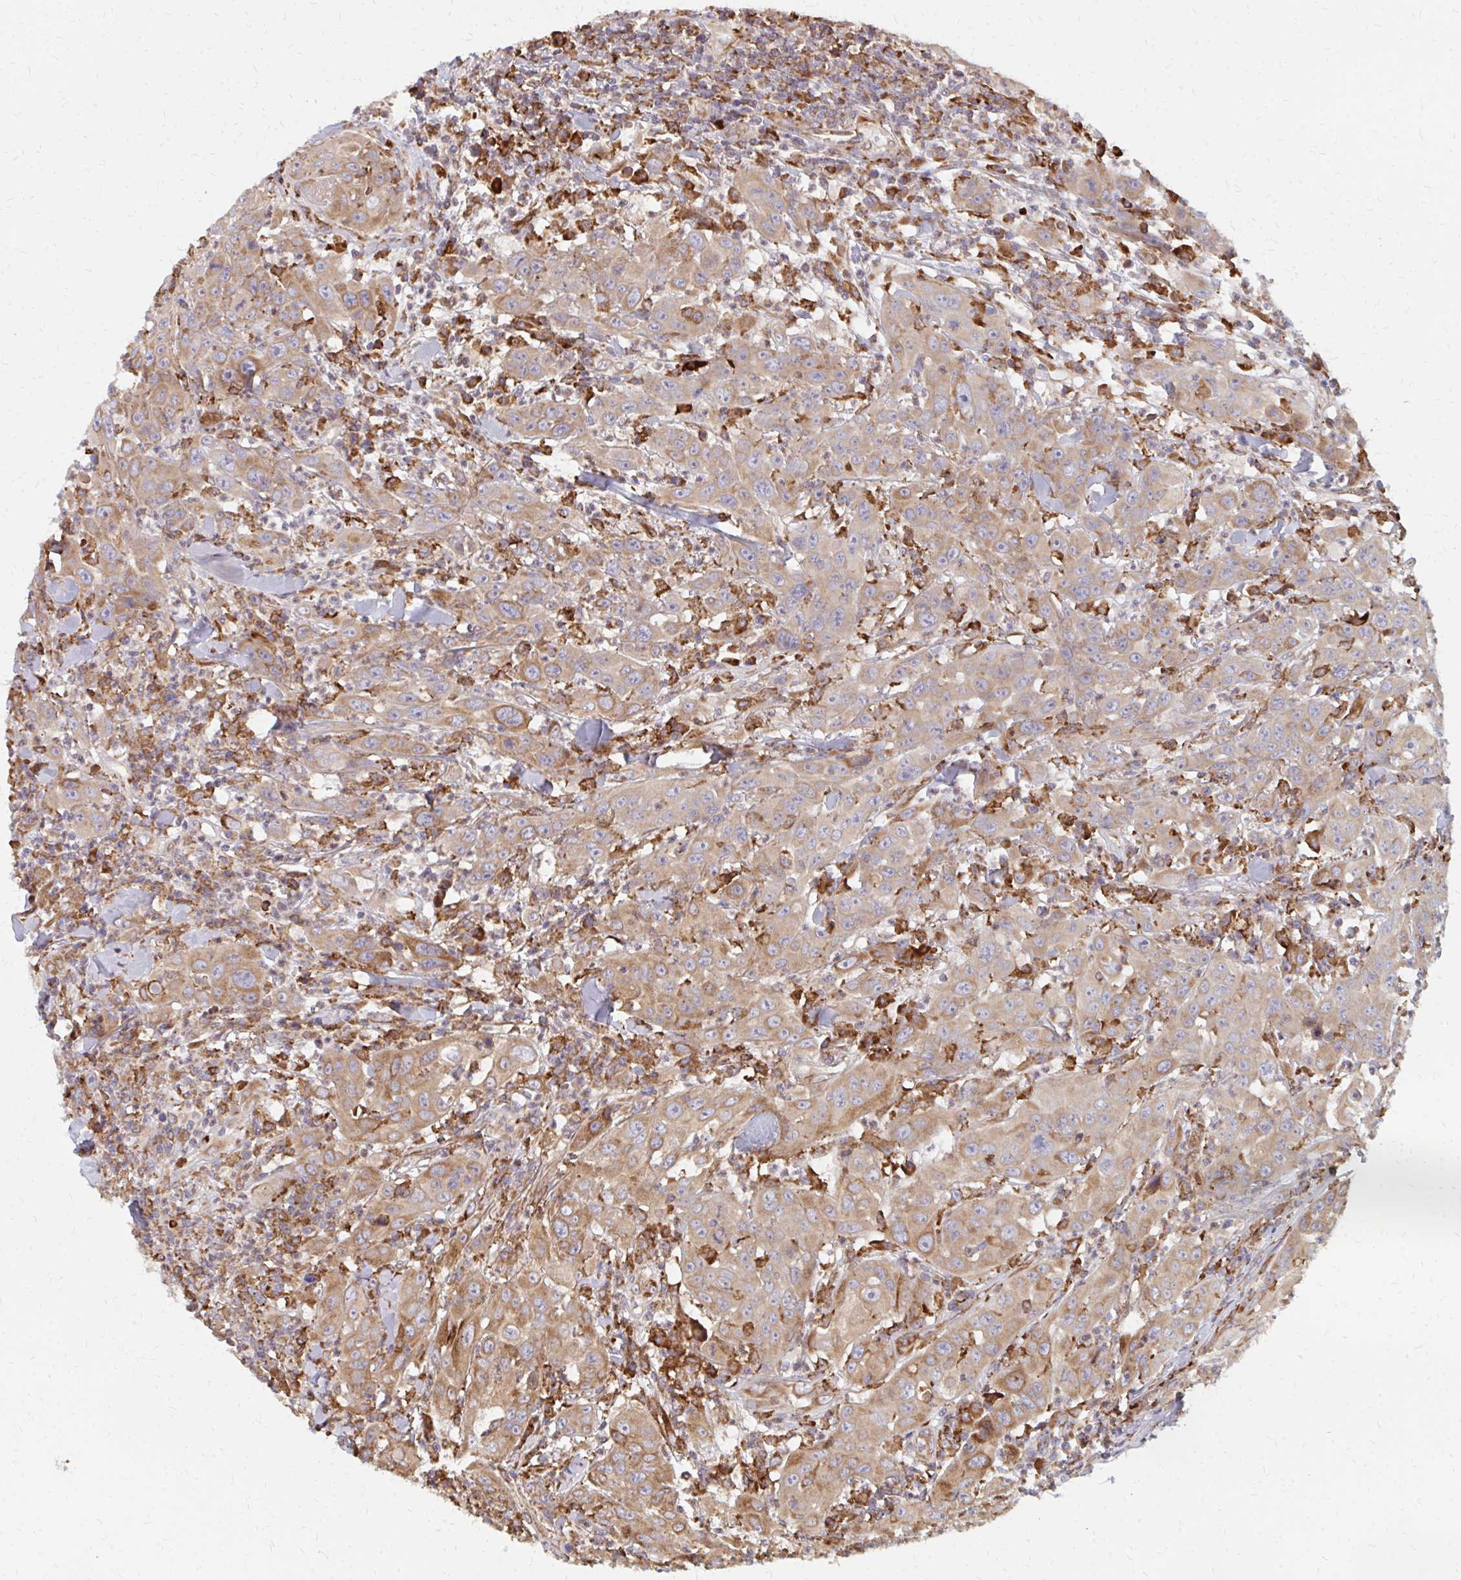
{"staining": {"intensity": "moderate", "quantity": ">75%", "location": "cytoplasmic/membranous"}, "tissue": "head and neck cancer", "cell_type": "Tumor cells", "image_type": "cancer", "snomed": [{"axis": "morphology", "description": "Squamous cell carcinoma, NOS"}, {"axis": "topography", "description": "Skin"}, {"axis": "topography", "description": "Head-Neck"}], "caption": "A histopathology image of head and neck squamous cell carcinoma stained for a protein demonstrates moderate cytoplasmic/membranous brown staining in tumor cells.", "gene": "PPP1R13L", "patient": {"sex": "male", "age": 80}}